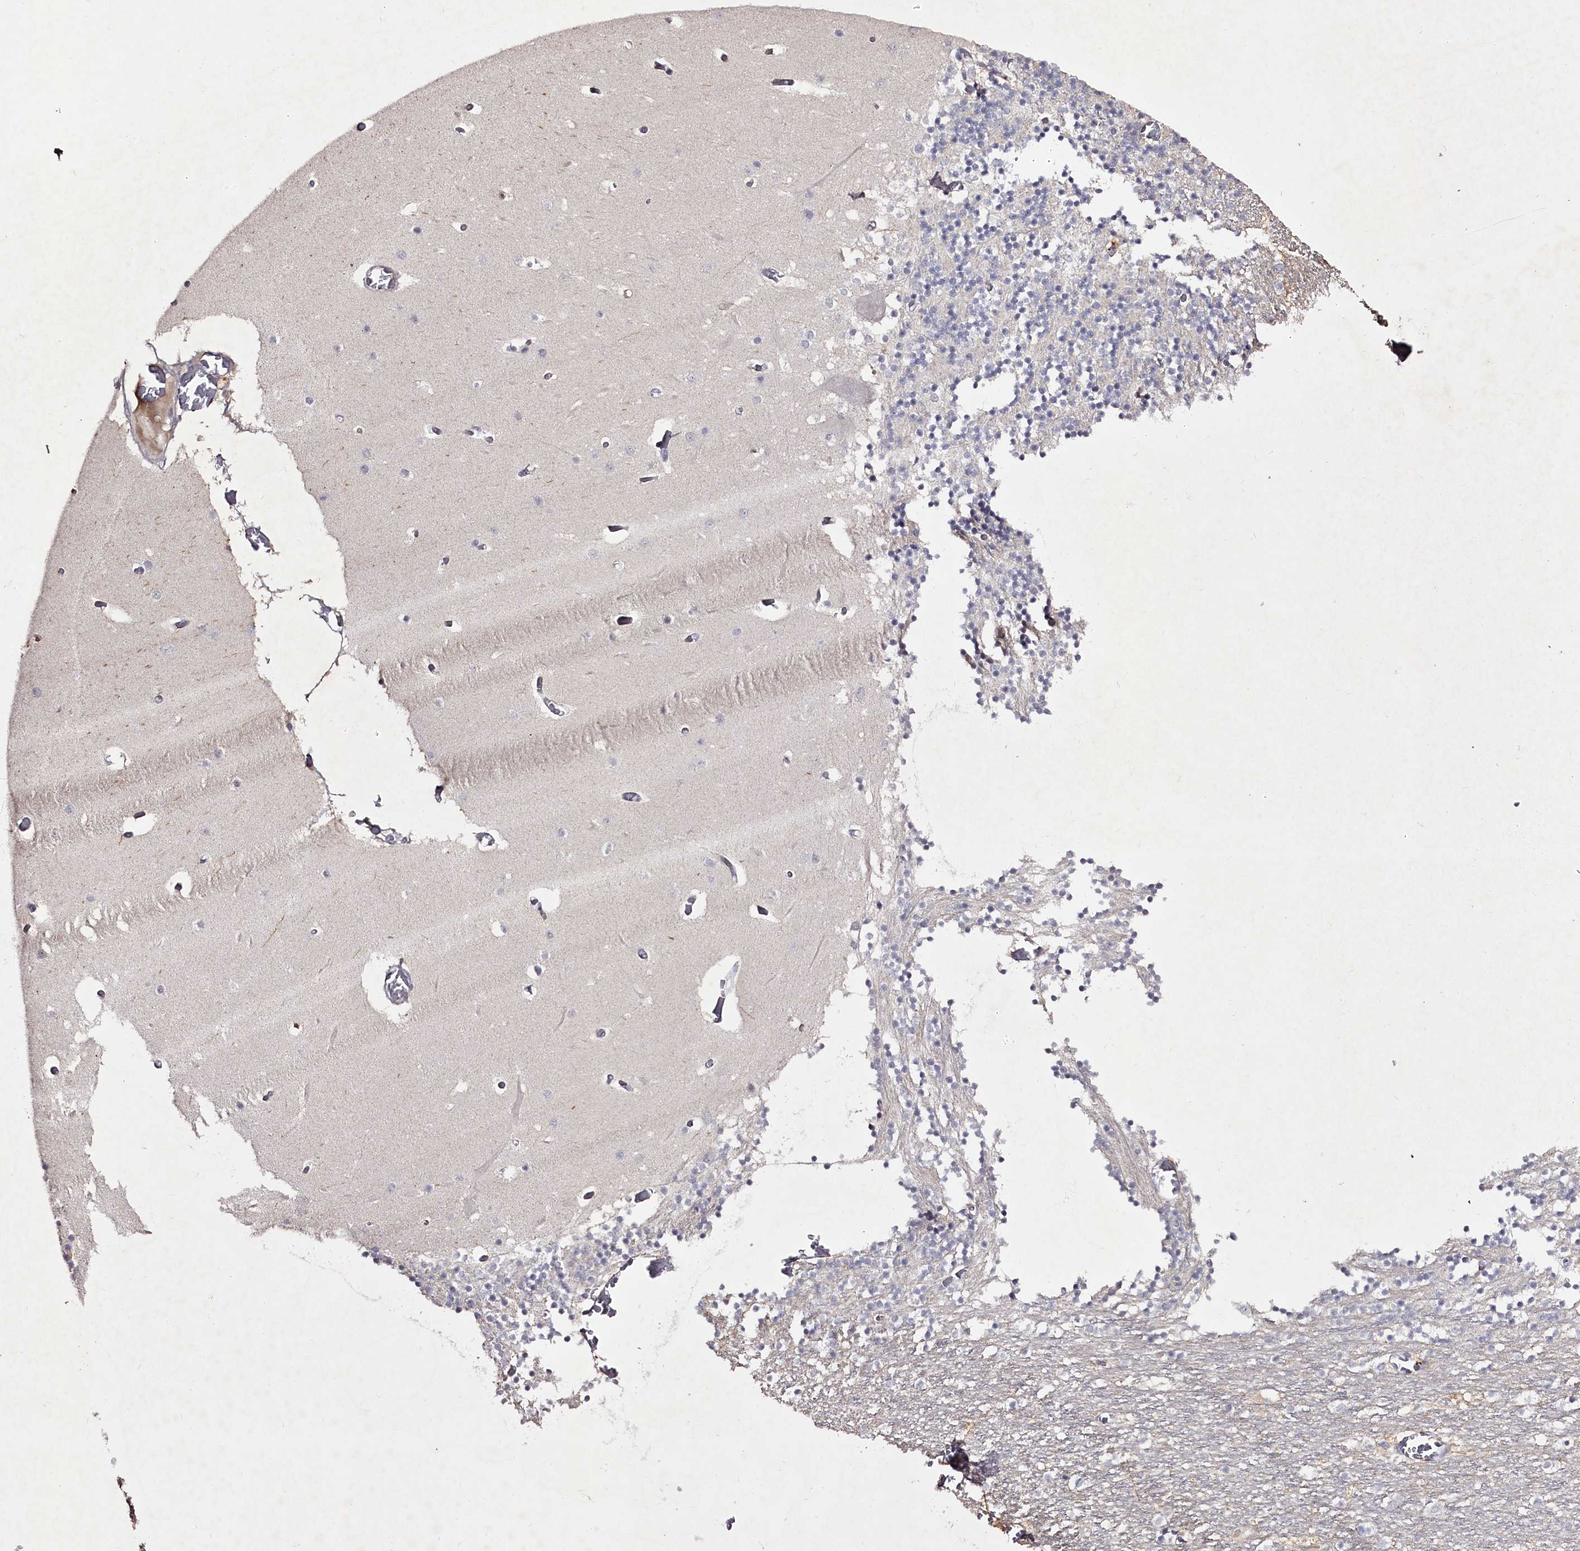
{"staining": {"intensity": "negative", "quantity": "none", "location": "none"}, "tissue": "cerebellum", "cell_type": "Cells in granular layer", "image_type": "normal", "snomed": [{"axis": "morphology", "description": "Normal tissue, NOS"}, {"axis": "topography", "description": "Cerebellum"}], "caption": "Immunohistochemistry photomicrograph of benign cerebellum stained for a protein (brown), which exhibits no positivity in cells in granular layer. (DAB immunohistochemistry visualized using brightfield microscopy, high magnification).", "gene": "RBMXL2", "patient": {"sex": "female", "age": 28}}